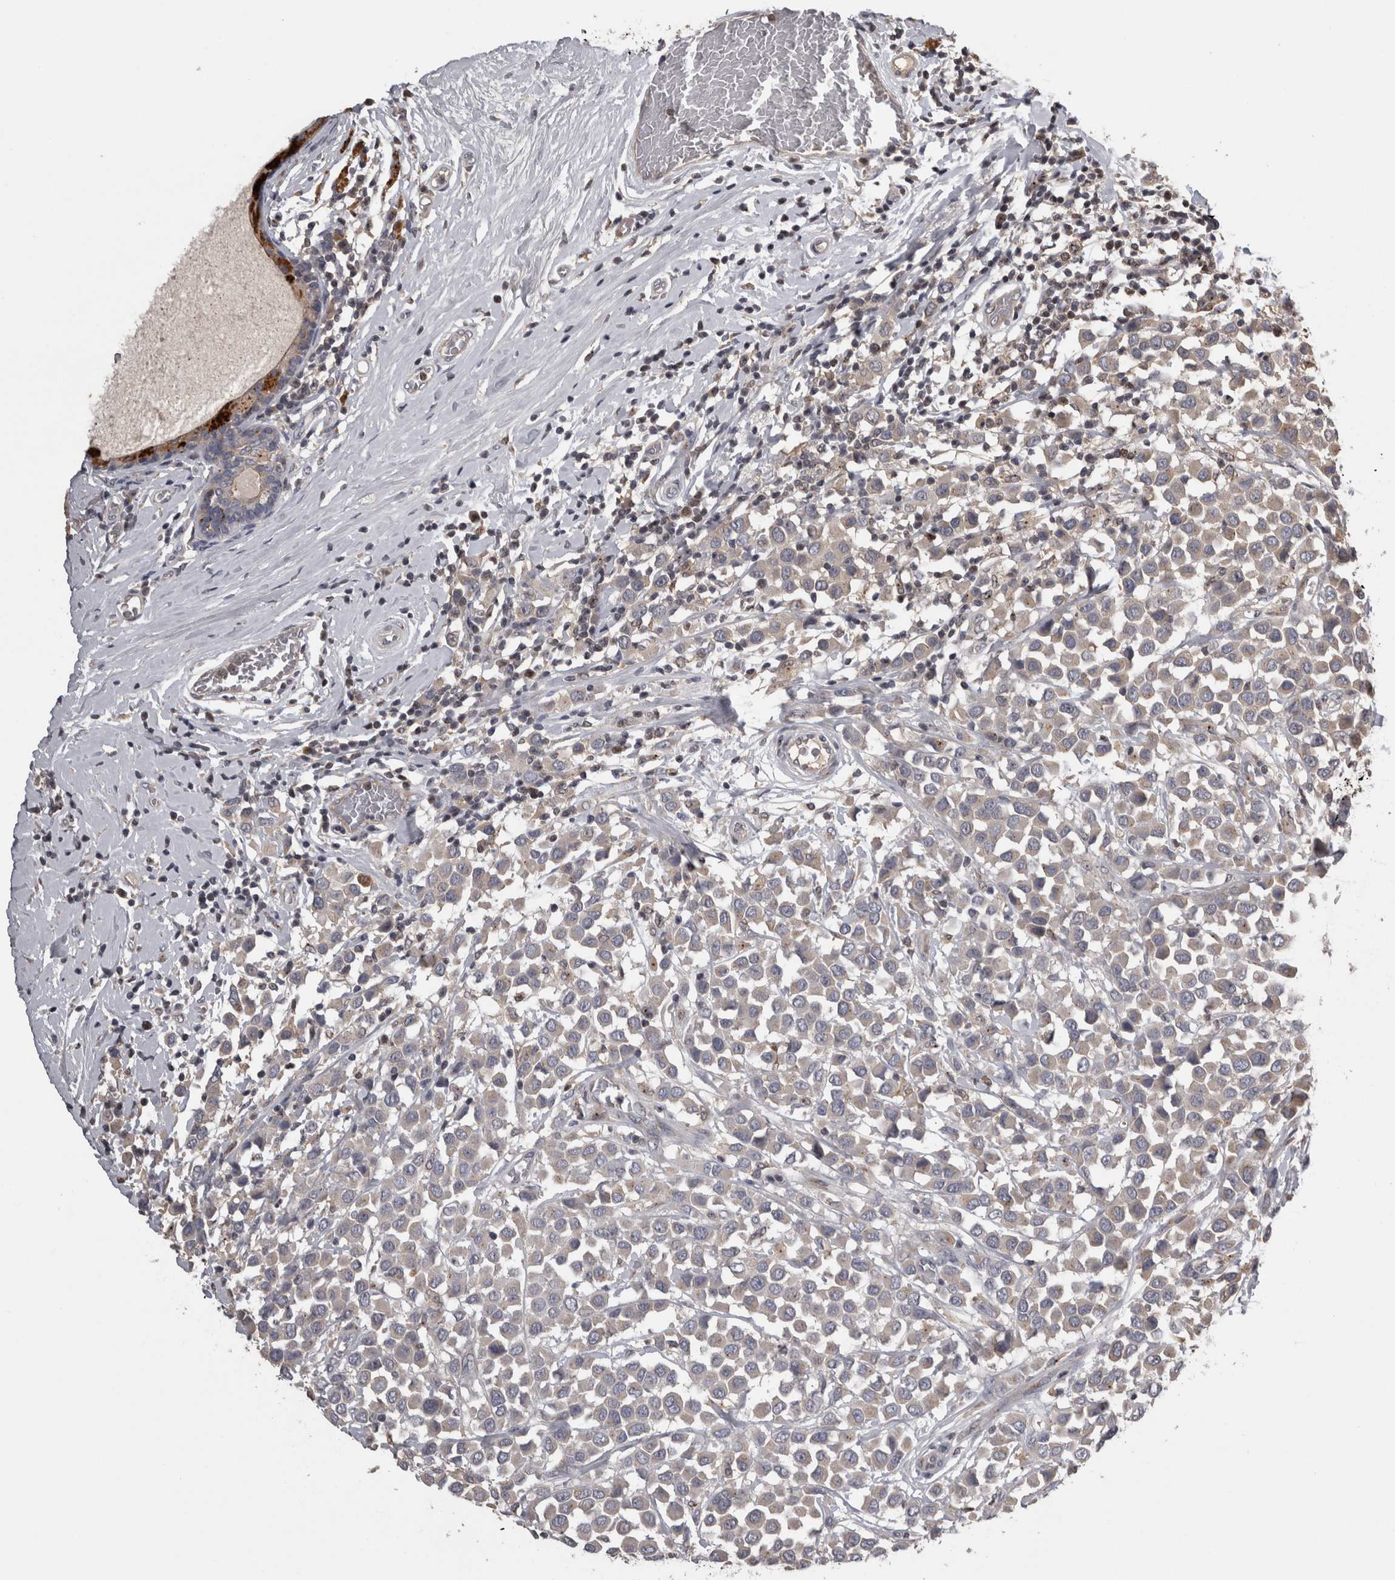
{"staining": {"intensity": "negative", "quantity": "none", "location": "none"}, "tissue": "breast cancer", "cell_type": "Tumor cells", "image_type": "cancer", "snomed": [{"axis": "morphology", "description": "Duct carcinoma"}, {"axis": "topography", "description": "Breast"}], "caption": "This is a image of immunohistochemistry (IHC) staining of breast infiltrating ductal carcinoma, which shows no staining in tumor cells.", "gene": "PCM1", "patient": {"sex": "female", "age": 61}}